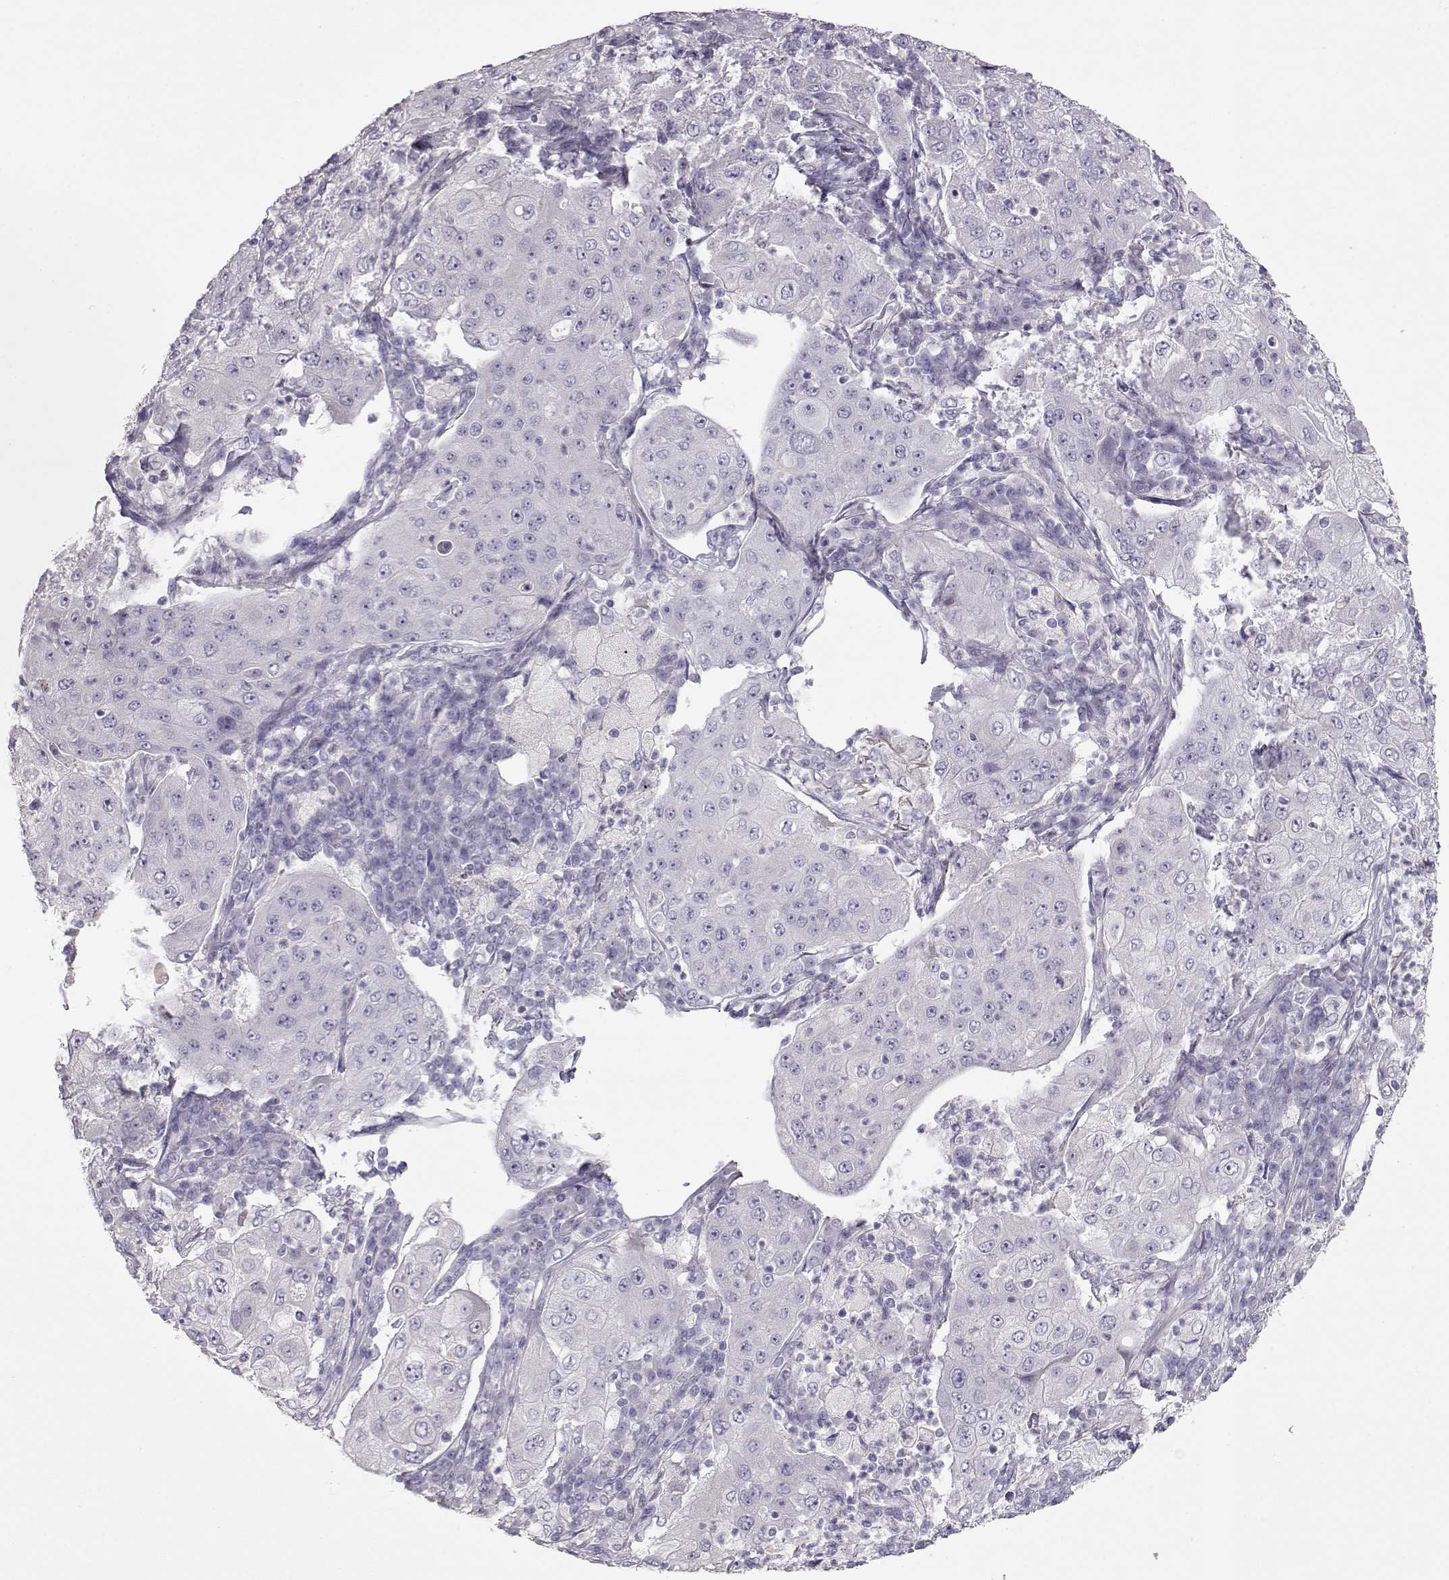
{"staining": {"intensity": "negative", "quantity": "none", "location": "none"}, "tissue": "lung cancer", "cell_type": "Tumor cells", "image_type": "cancer", "snomed": [{"axis": "morphology", "description": "Squamous cell carcinoma, NOS"}, {"axis": "topography", "description": "Lung"}], "caption": "Protein analysis of lung cancer reveals no significant positivity in tumor cells.", "gene": "SLC18A1", "patient": {"sex": "female", "age": 59}}